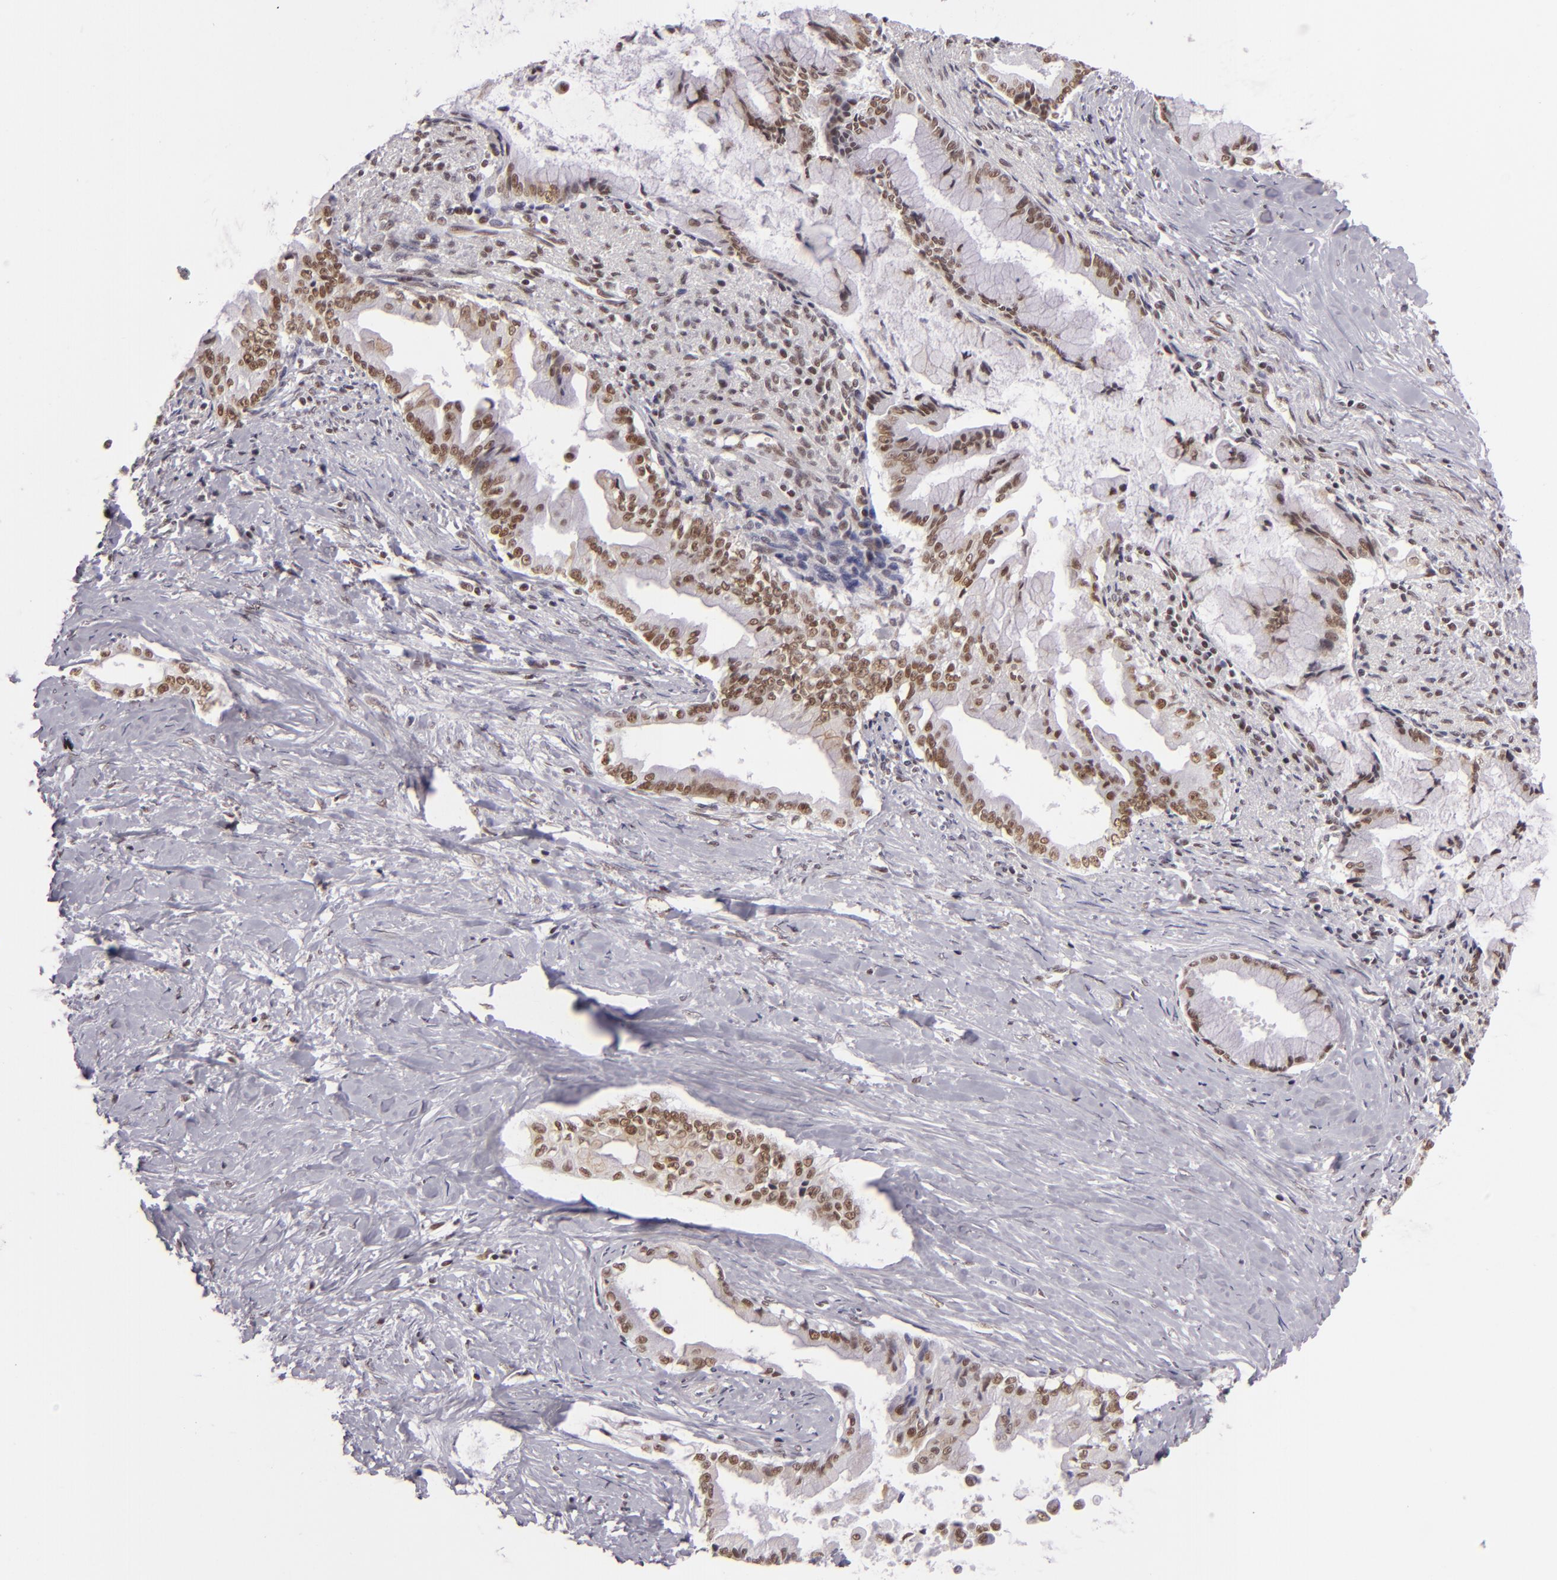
{"staining": {"intensity": "moderate", "quantity": ">75%", "location": "nuclear"}, "tissue": "pancreatic cancer", "cell_type": "Tumor cells", "image_type": "cancer", "snomed": [{"axis": "morphology", "description": "Adenocarcinoma, NOS"}, {"axis": "topography", "description": "Pancreas"}], "caption": "IHC of human pancreatic cancer (adenocarcinoma) exhibits medium levels of moderate nuclear expression in approximately >75% of tumor cells. (Brightfield microscopy of DAB IHC at high magnification).", "gene": "BRD8", "patient": {"sex": "male", "age": 59}}